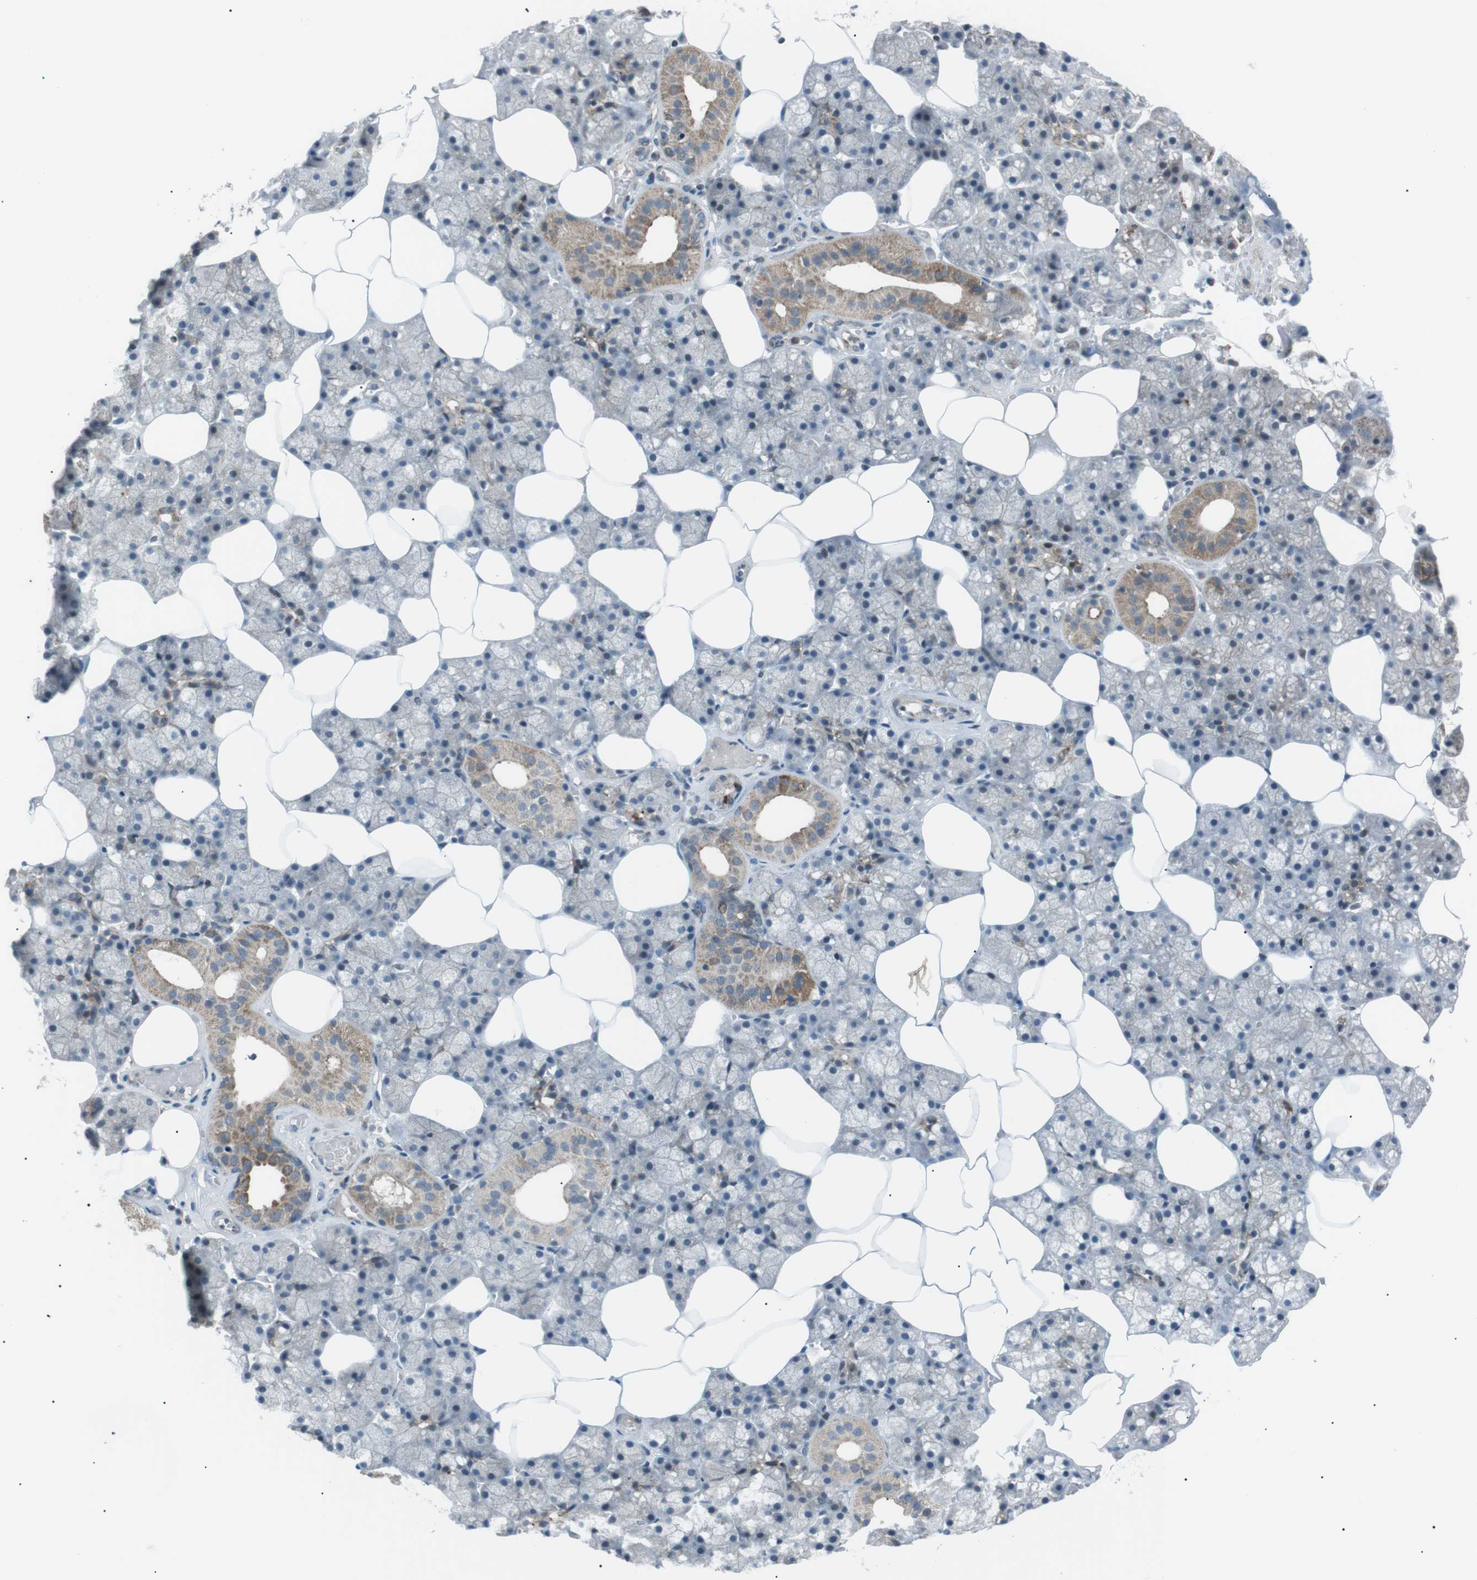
{"staining": {"intensity": "moderate", "quantity": "25%-75%", "location": "cytoplasmic/membranous"}, "tissue": "salivary gland", "cell_type": "Glandular cells", "image_type": "normal", "snomed": [{"axis": "morphology", "description": "Normal tissue, NOS"}, {"axis": "topography", "description": "Salivary gland"}], "caption": "Immunohistochemistry of normal human salivary gland reveals medium levels of moderate cytoplasmic/membranous staining in about 25%-75% of glandular cells. The staining was performed using DAB, with brown indicating positive protein expression. Nuclei are stained blue with hematoxylin.", "gene": "ARID5B", "patient": {"sex": "male", "age": 62}}